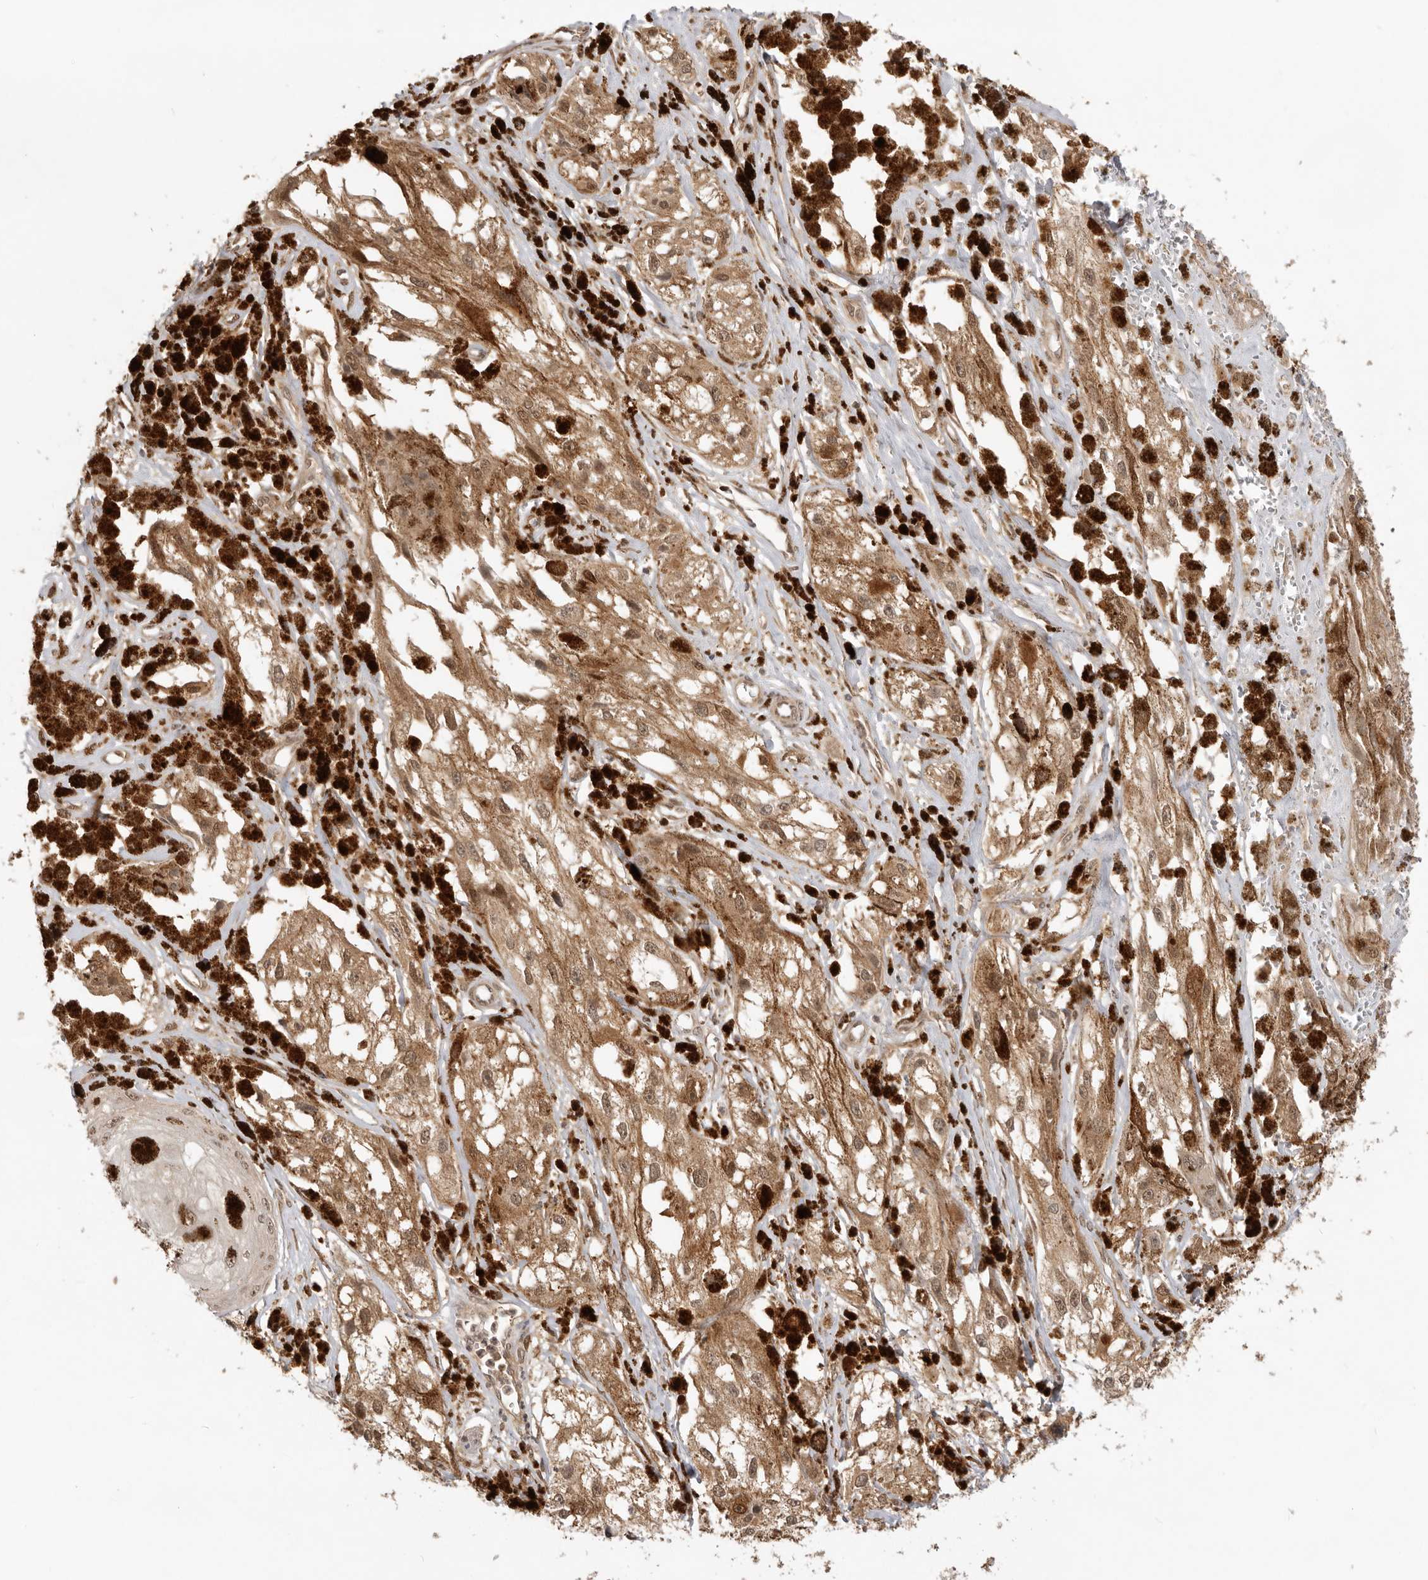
{"staining": {"intensity": "moderate", "quantity": ">75%", "location": "cytoplasmic/membranous,nuclear"}, "tissue": "melanoma", "cell_type": "Tumor cells", "image_type": "cancer", "snomed": [{"axis": "morphology", "description": "Malignant melanoma, NOS"}, {"axis": "topography", "description": "Skin"}], "caption": "Melanoma stained for a protein (brown) exhibits moderate cytoplasmic/membranous and nuclear positive expression in approximately >75% of tumor cells.", "gene": "ADPRS", "patient": {"sex": "male", "age": 88}}